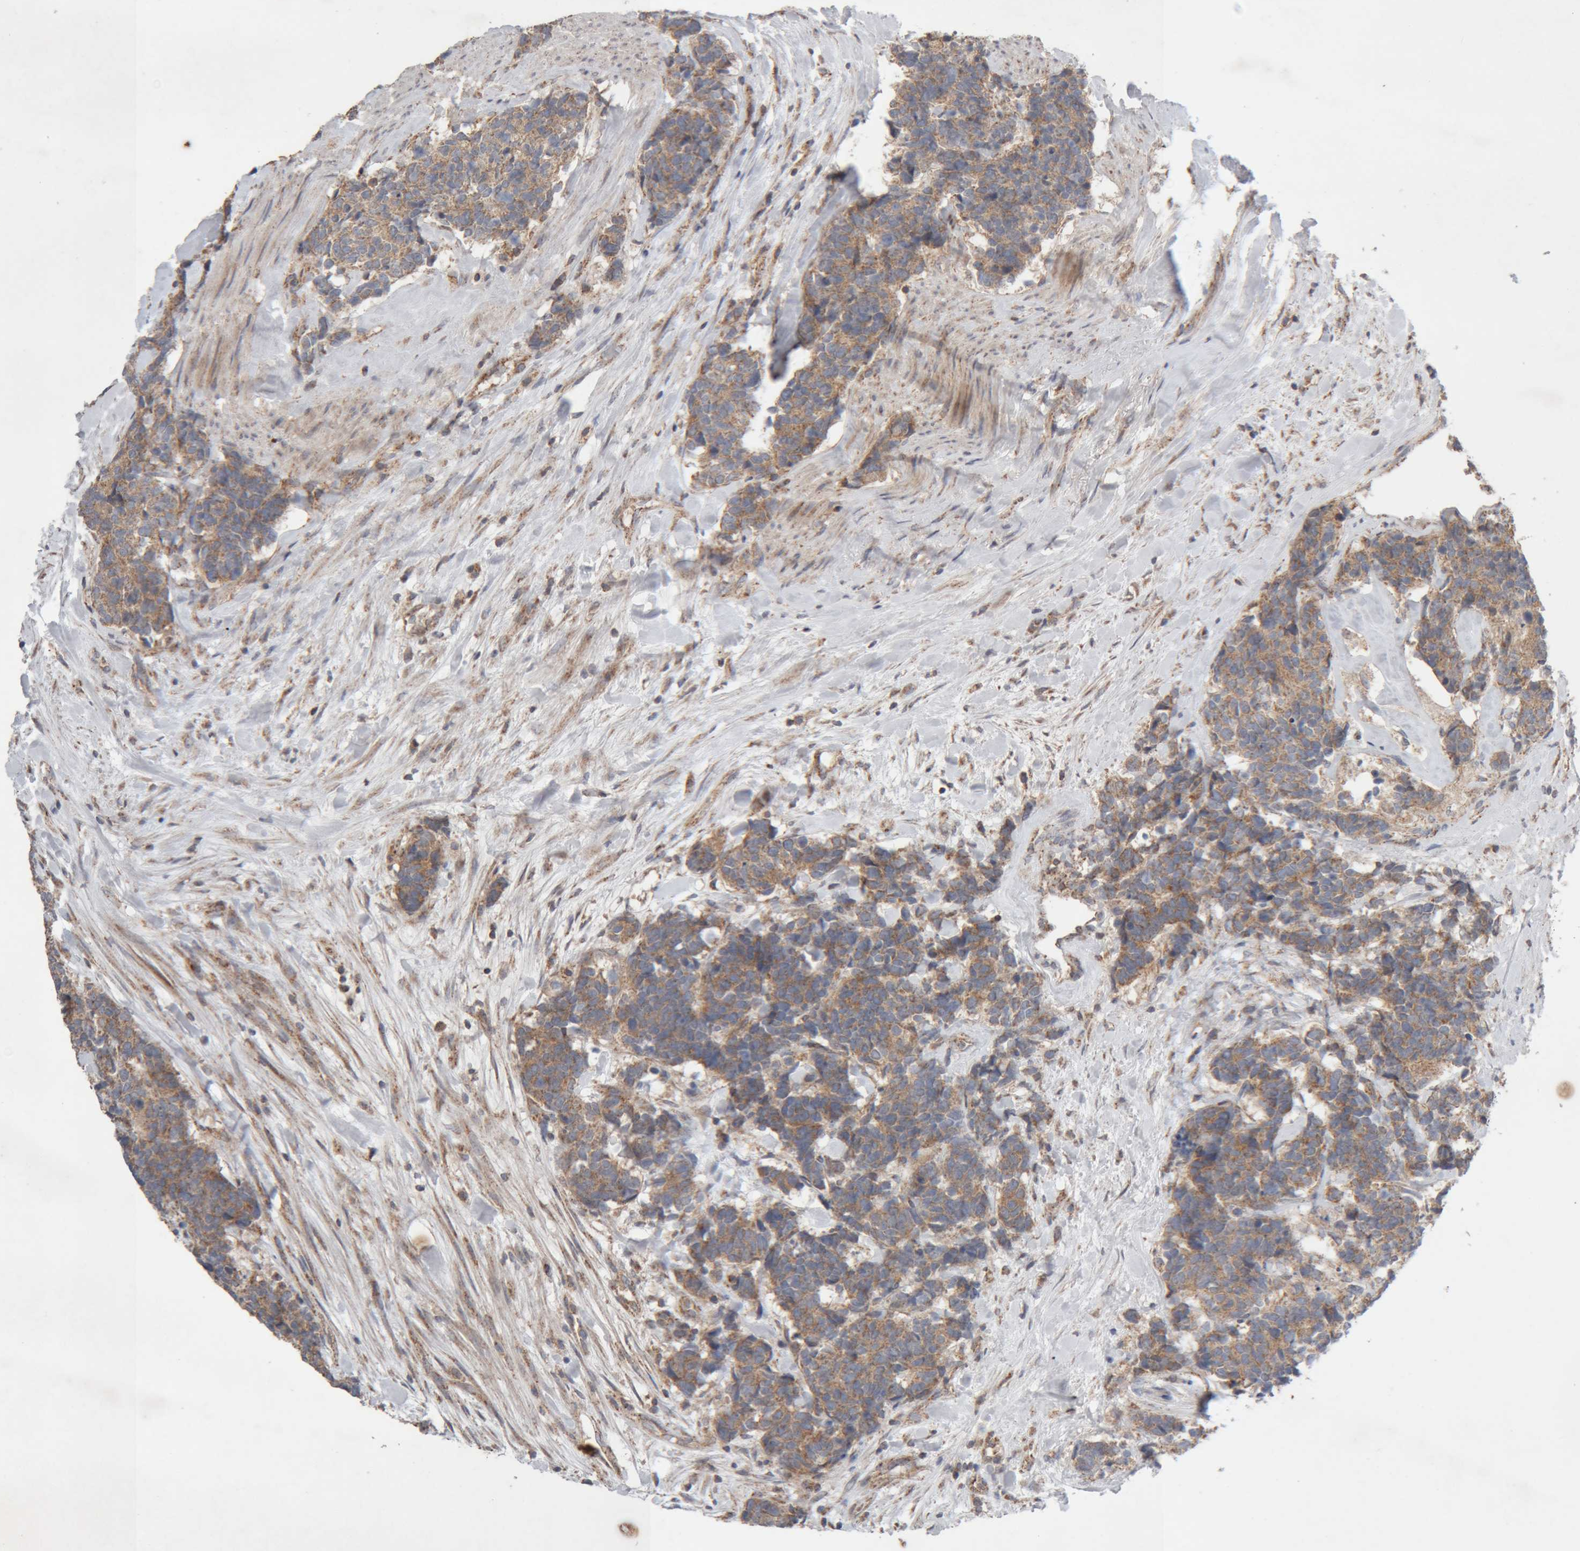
{"staining": {"intensity": "moderate", "quantity": ">75%", "location": "cytoplasmic/membranous"}, "tissue": "carcinoid", "cell_type": "Tumor cells", "image_type": "cancer", "snomed": [{"axis": "morphology", "description": "Carcinoma, NOS"}, {"axis": "morphology", "description": "Carcinoid, malignant, NOS"}, {"axis": "topography", "description": "Urinary bladder"}], "caption": "Malignant carcinoid tissue displays moderate cytoplasmic/membranous expression in about >75% of tumor cells, visualized by immunohistochemistry.", "gene": "KIF21B", "patient": {"sex": "male", "age": 57}}